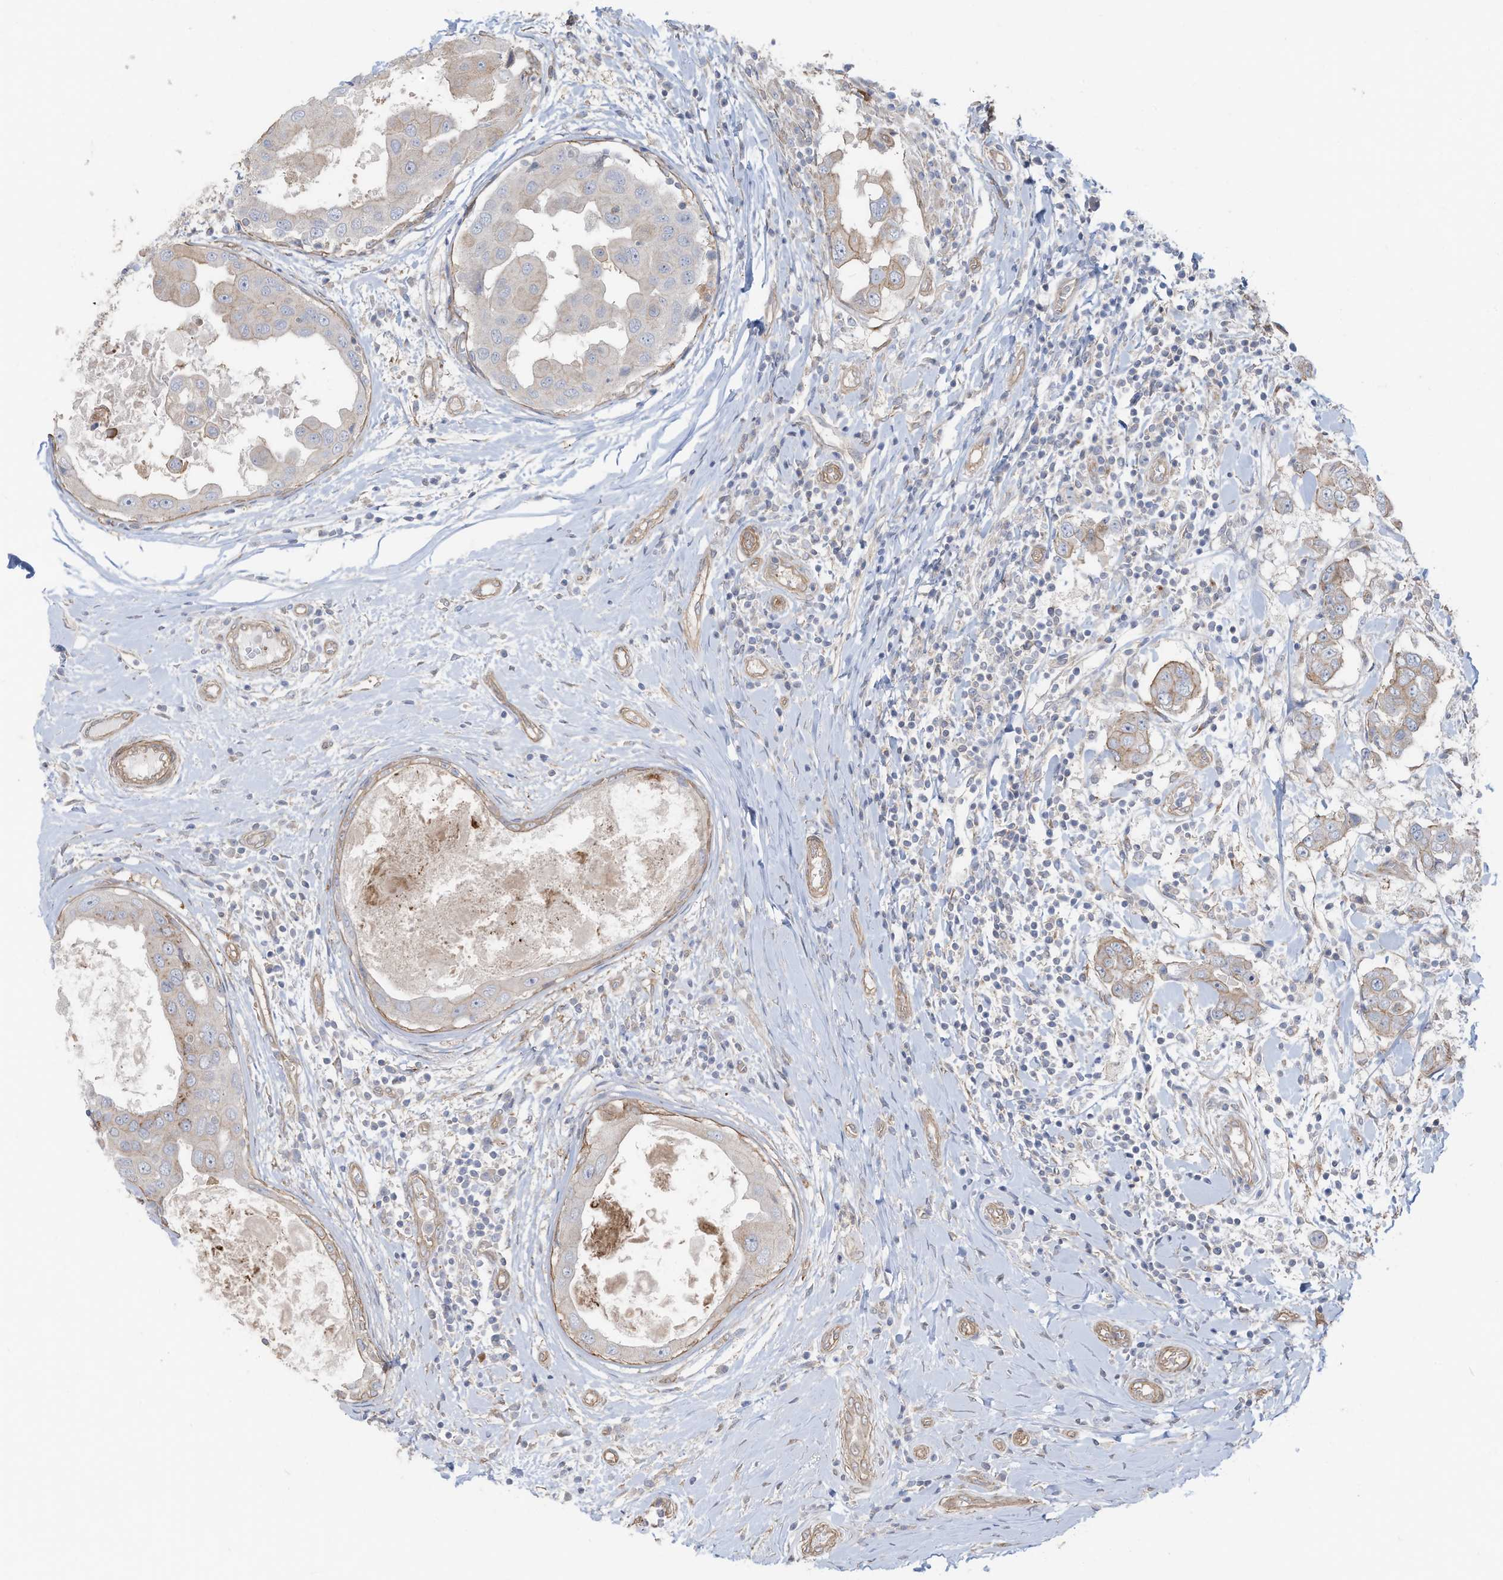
{"staining": {"intensity": "weak", "quantity": "<25%", "location": "cytoplasmic/membranous"}, "tissue": "breast cancer", "cell_type": "Tumor cells", "image_type": "cancer", "snomed": [{"axis": "morphology", "description": "Duct carcinoma"}, {"axis": "topography", "description": "Breast"}], "caption": "Protein analysis of breast infiltrating ductal carcinoma demonstrates no significant staining in tumor cells.", "gene": "SLC17A7", "patient": {"sex": "female", "age": 27}}